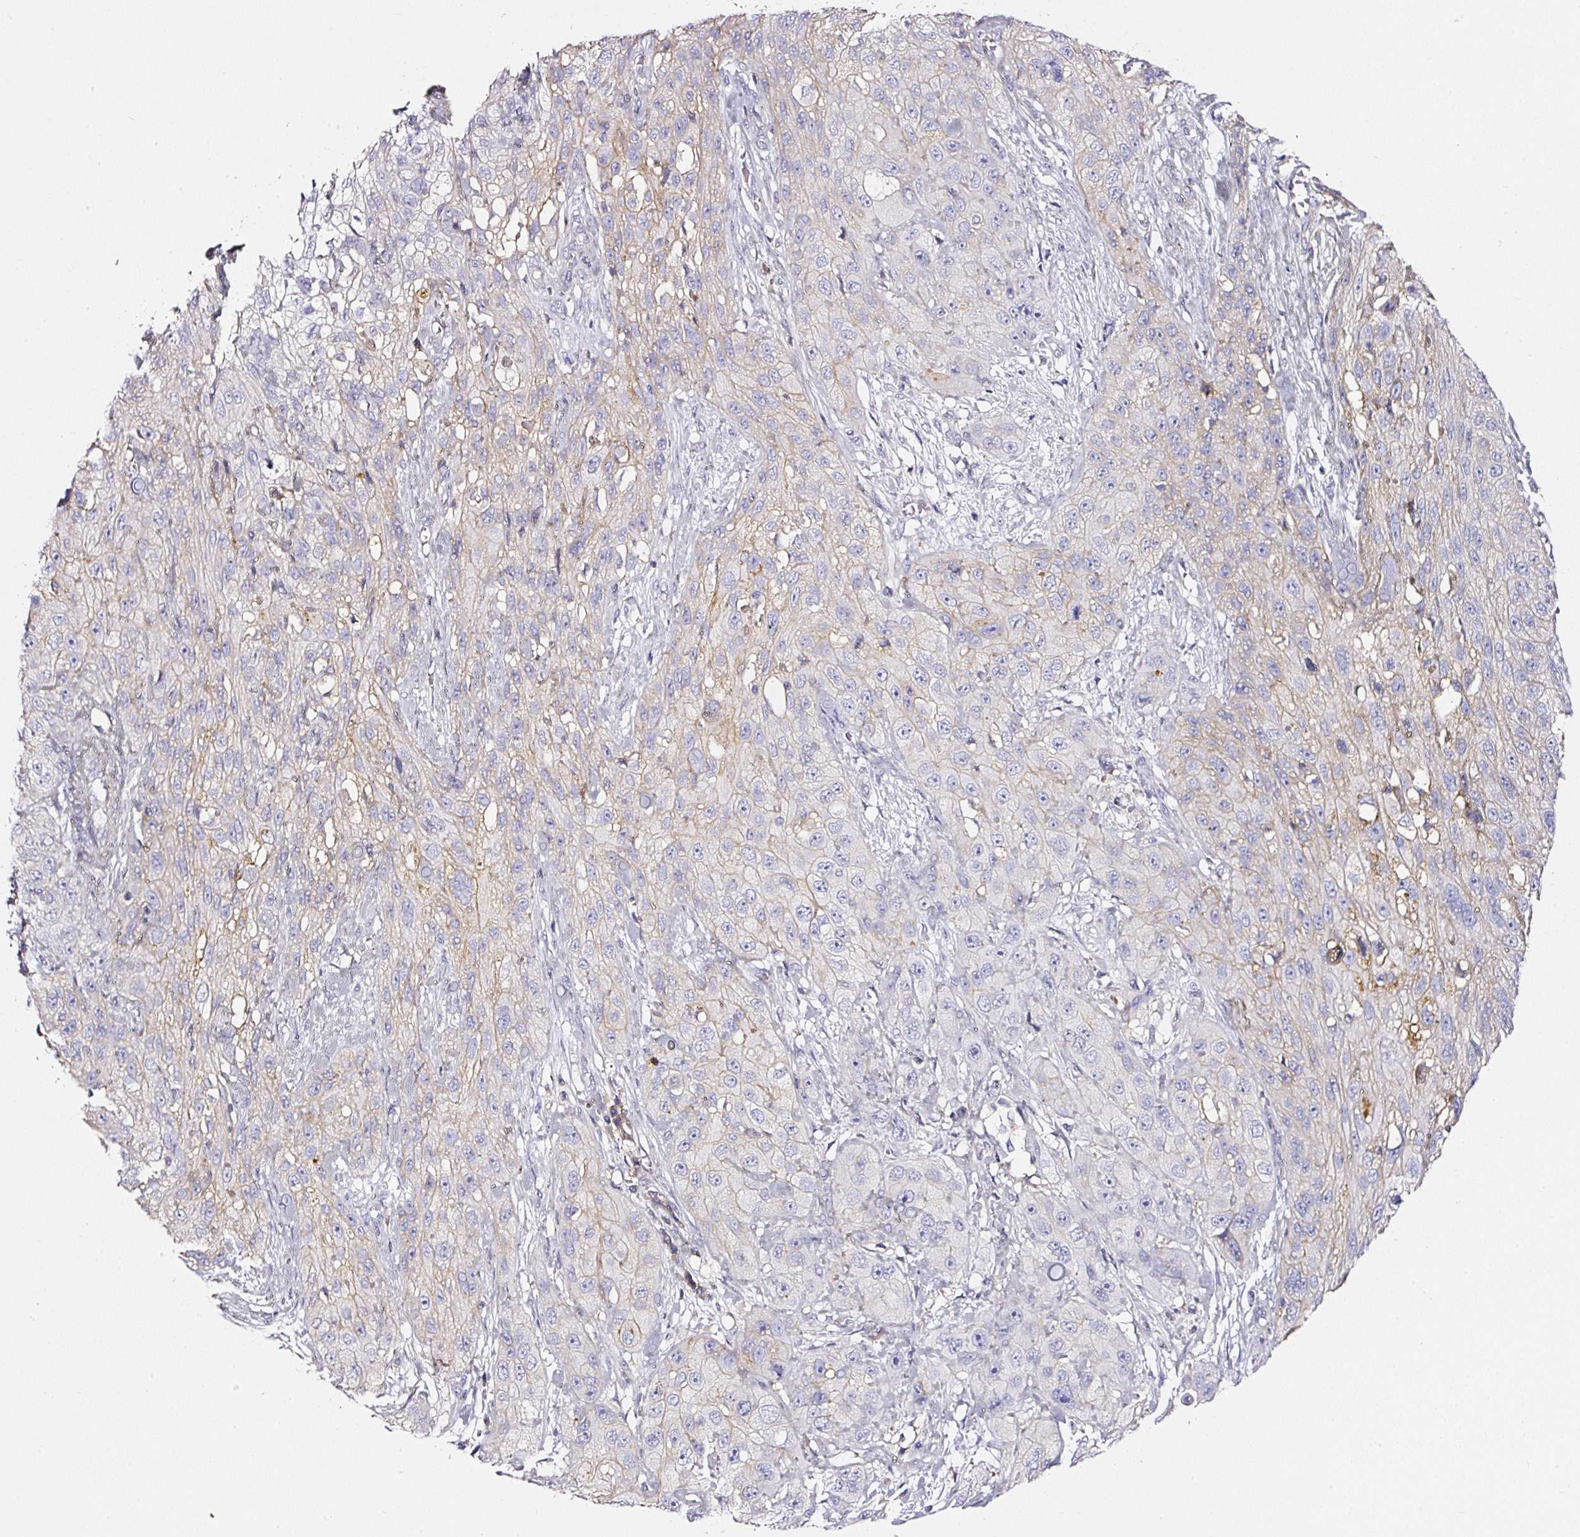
{"staining": {"intensity": "weak", "quantity": "<25%", "location": "cytoplasmic/membranous"}, "tissue": "skin cancer", "cell_type": "Tumor cells", "image_type": "cancer", "snomed": [{"axis": "morphology", "description": "Squamous cell carcinoma, NOS"}, {"axis": "topography", "description": "Skin"}, {"axis": "topography", "description": "Vulva"}], "caption": "Immunohistochemistry (IHC) histopathology image of neoplastic tissue: human skin cancer stained with DAB (3,3'-diaminobenzidine) reveals no significant protein expression in tumor cells.", "gene": "CD47", "patient": {"sex": "female", "age": 86}}